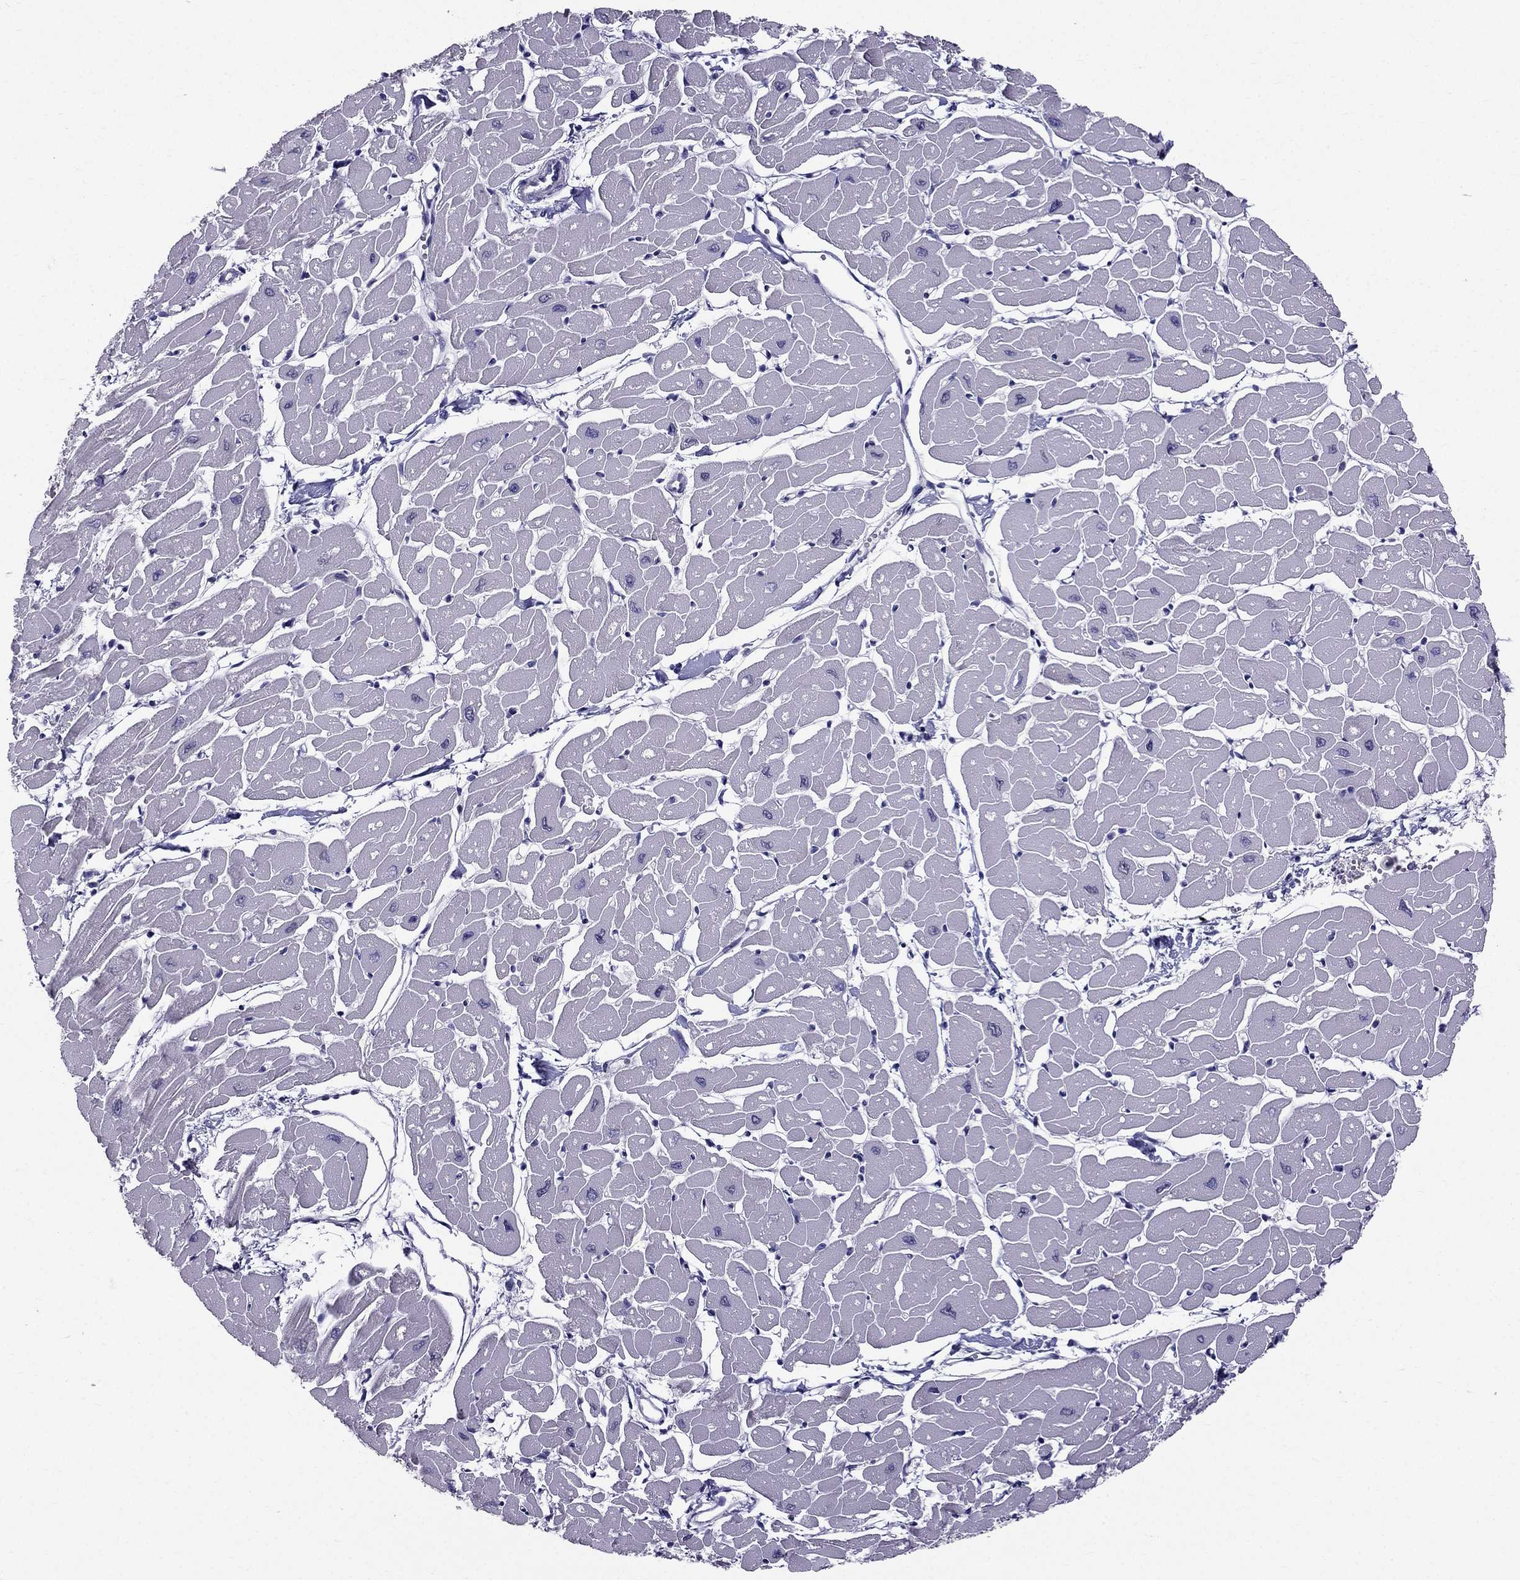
{"staining": {"intensity": "negative", "quantity": "none", "location": "none"}, "tissue": "heart muscle", "cell_type": "Cardiomyocytes", "image_type": "normal", "snomed": [{"axis": "morphology", "description": "Normal tissue, NOS"}, {"axis": "topography", "description": "Heart"}], "caption": "Cardiomyocytes show no significant expression in unremarkable heart muscle.", "gene": "AAK1", "patient": {"sex": "male", "age": 57}}